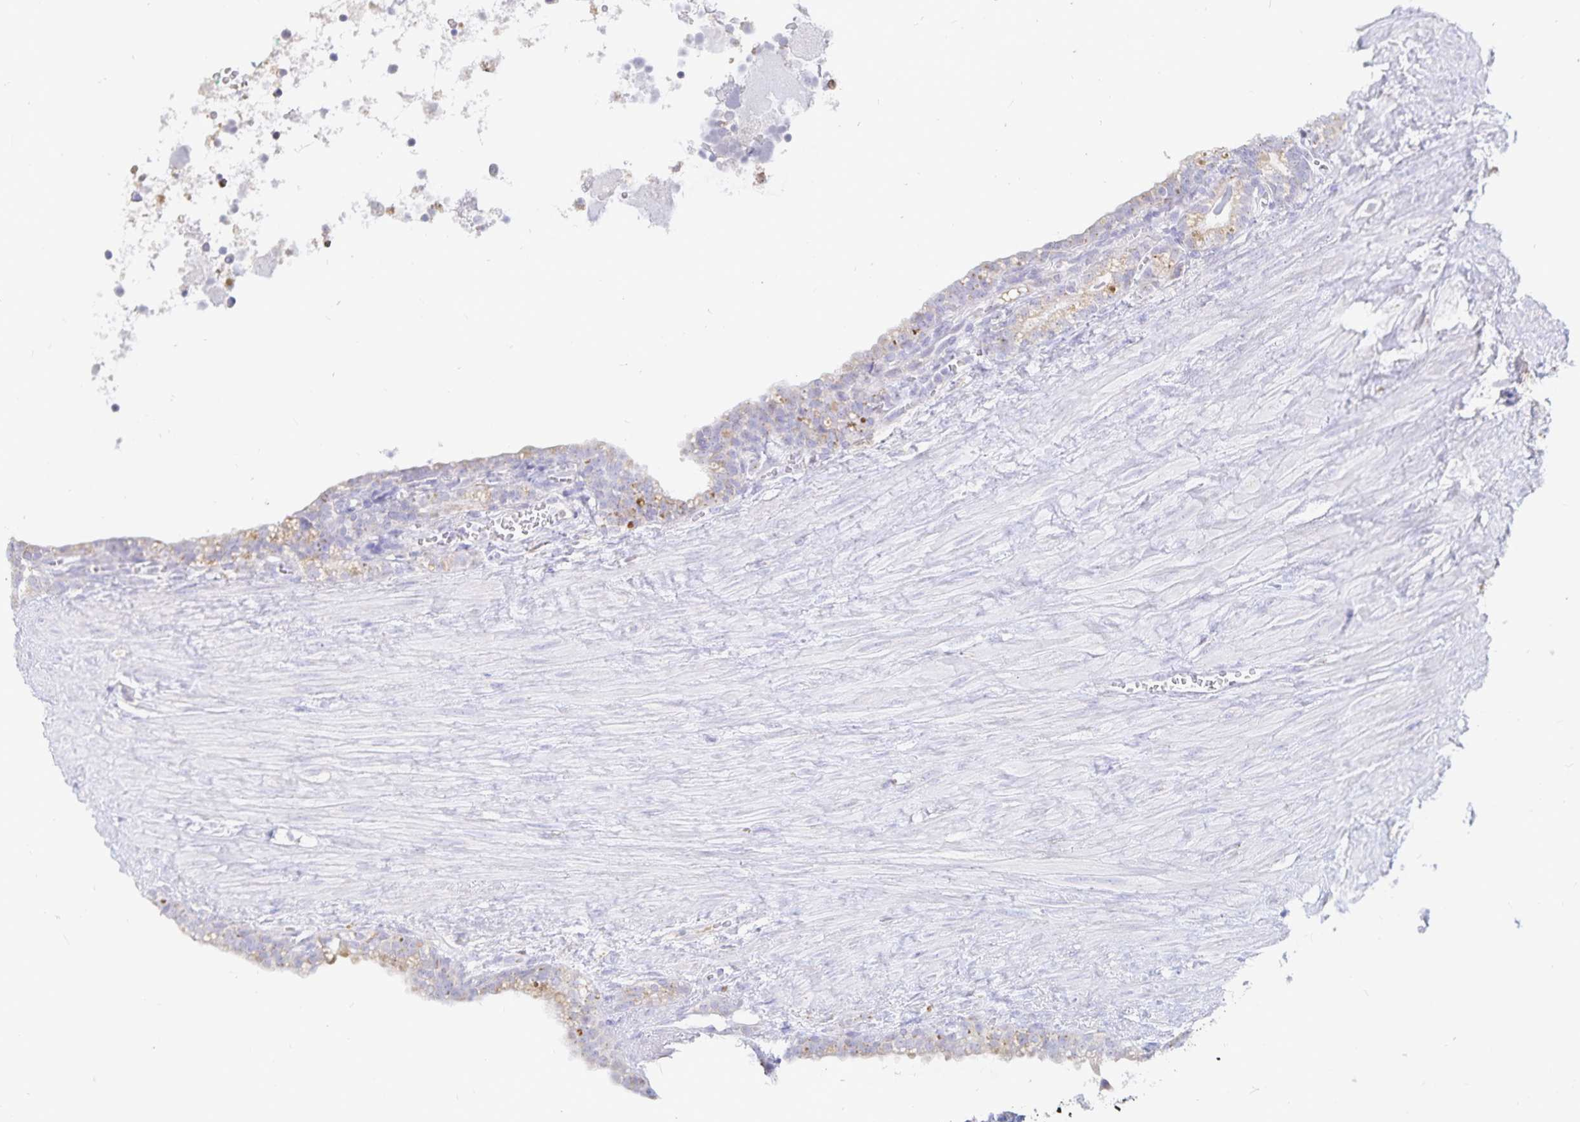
{"staining": {"intensity": "weak", "quantity": "<25%", "location": "cytoplasmic/membranous"}, "tissue": "seminal vesicle", "cell_type": "Glandular cells", "image_type": "normal", "snomed": [{"axis": "morphology", "description": "Normal tissue, NOS"}, {"axis": "topography", "description": "Seminal veicle"}], "caption": "High power microscopy histopathology image of an IHC micrograph of benign seminal vesicle, revealing no significant expression in glandular cells.", "gene": "PKHD1", "patient": {"sex": "male", "age": 76}}